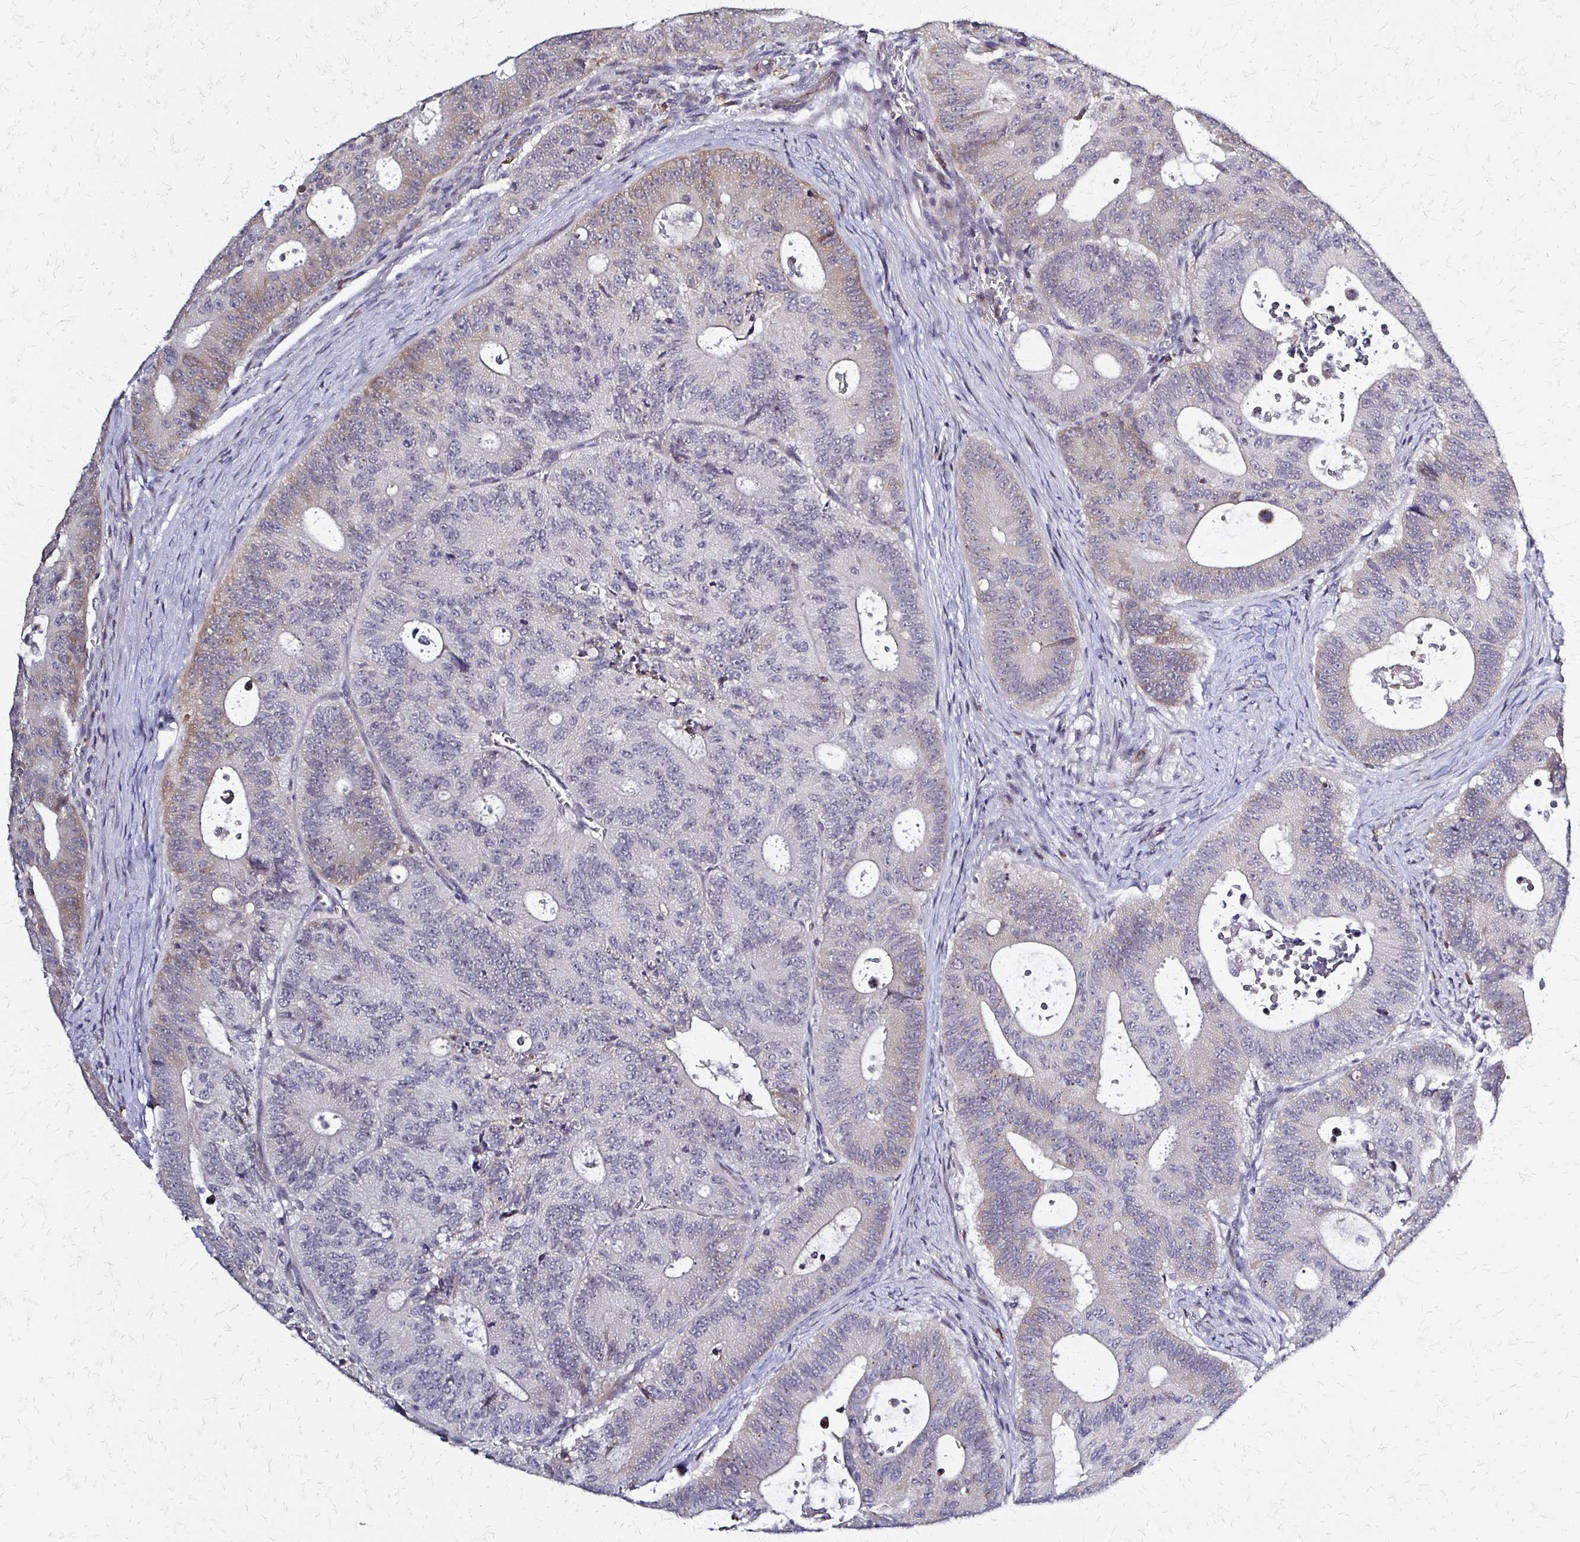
{"staining": {"intensity": "weak", "quantity": "<25%", "location": "cytoplasmic/membranous"}, "tissue": "colorectal cancer", "cell_type": "Tumor cells", "image_type": "cancer", "snomed": [{"axis": "morphology", "description": "Adenocarcinoma, NOS"}, {"axis": "topography", "description": "Colon"}], "caption": "Immunohistochemical staining of human colorectal cancer (adenocarcinoma) reveals no significant positivity in tumor cells.", "gene": "SLC9A9", "patient": {"sex": "male", "age": 62}}